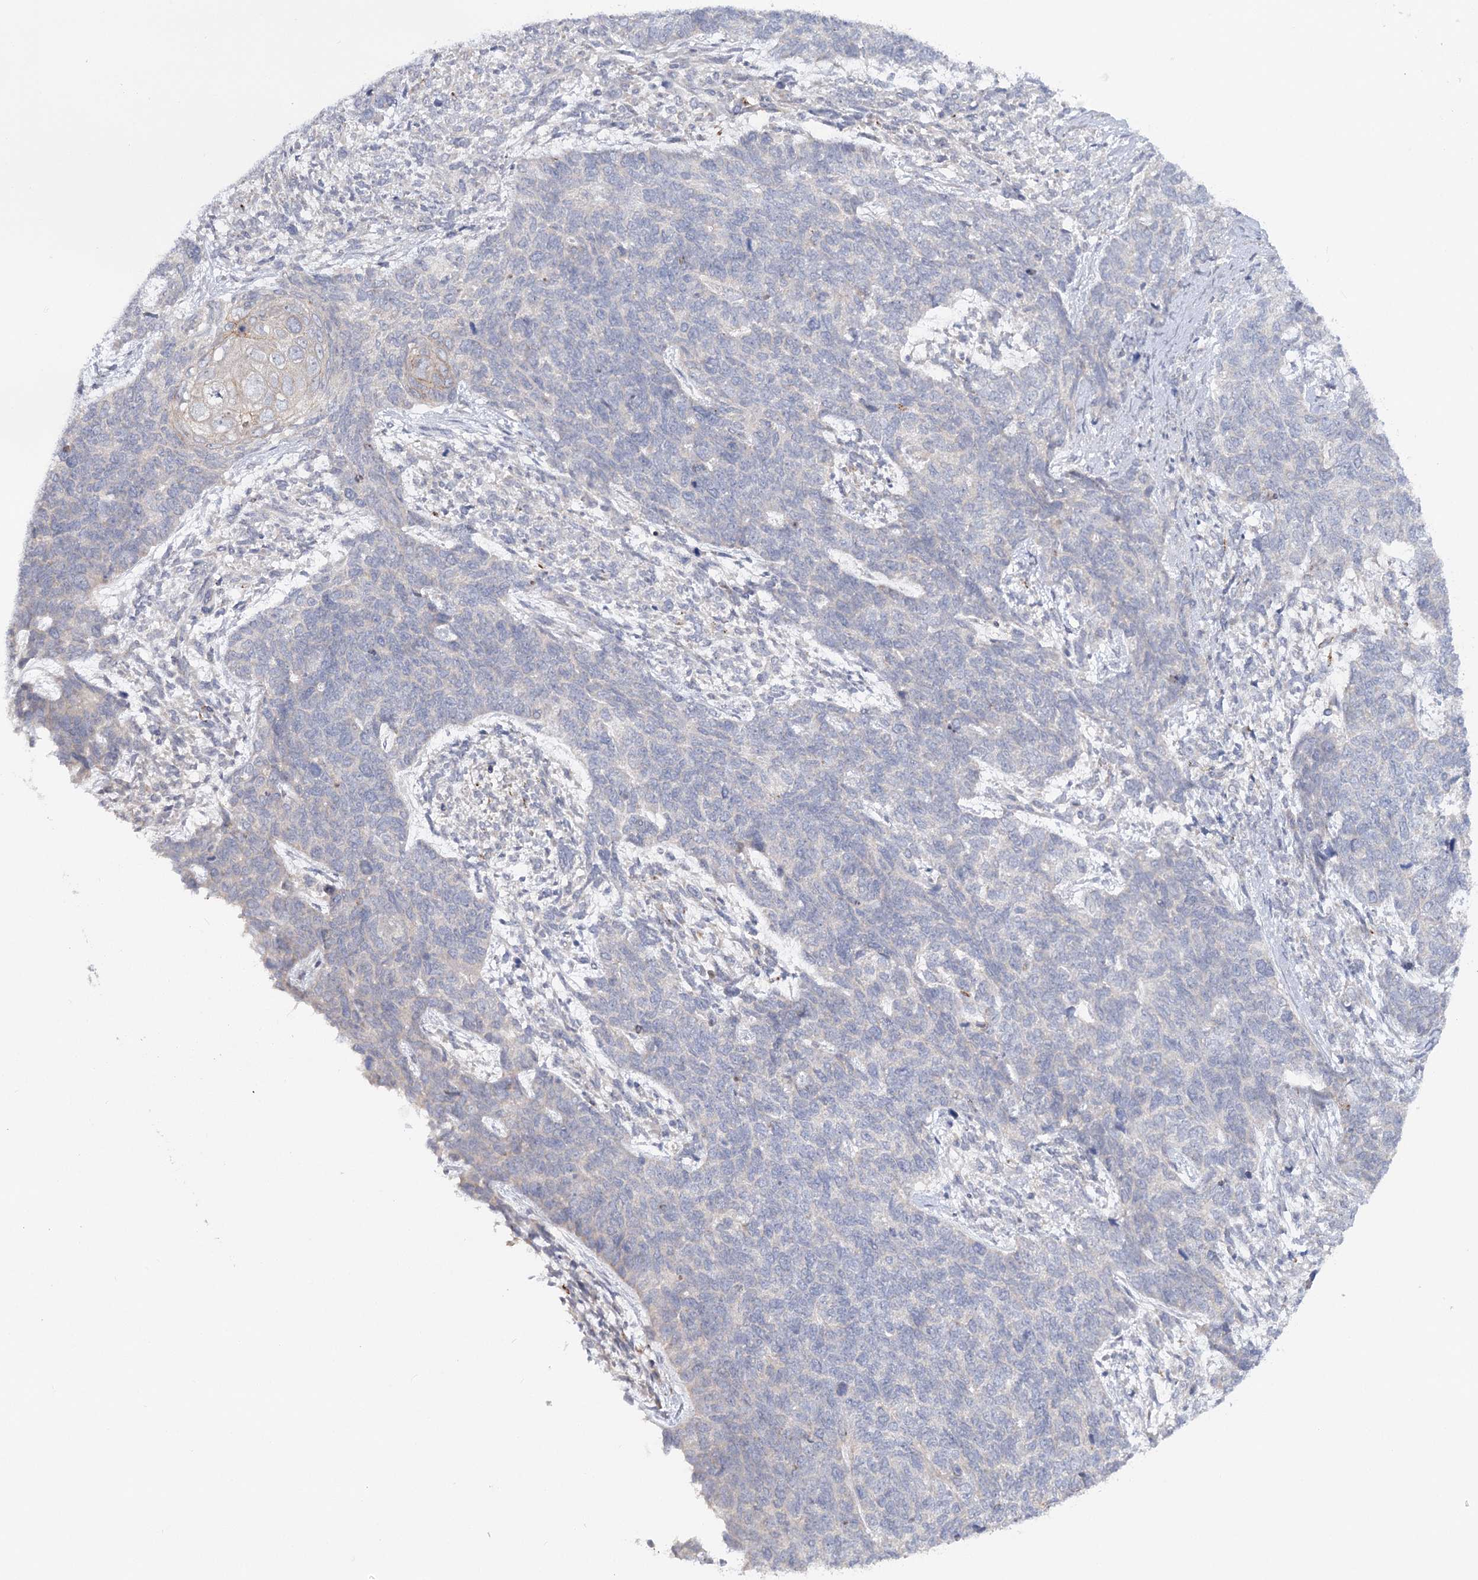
{"staining": {"intensity": "negative", "quantity": "none", "location": "none"}, "tissue": "cervical cancer", "cell_type": "Tumor cells", "image_type": "cancer", "snomed": [{"axis": "morphology", "description": "Squamous cell carcinoma, NOS"}, {"axis": "topography", "description": "Cervix"}], "caption": "Tumor cells are negative for brown protein staining in squamous cell carcinoma (cervical).", "gene": "SCN11A", "patient": {"sex": "female", "age": 63}}